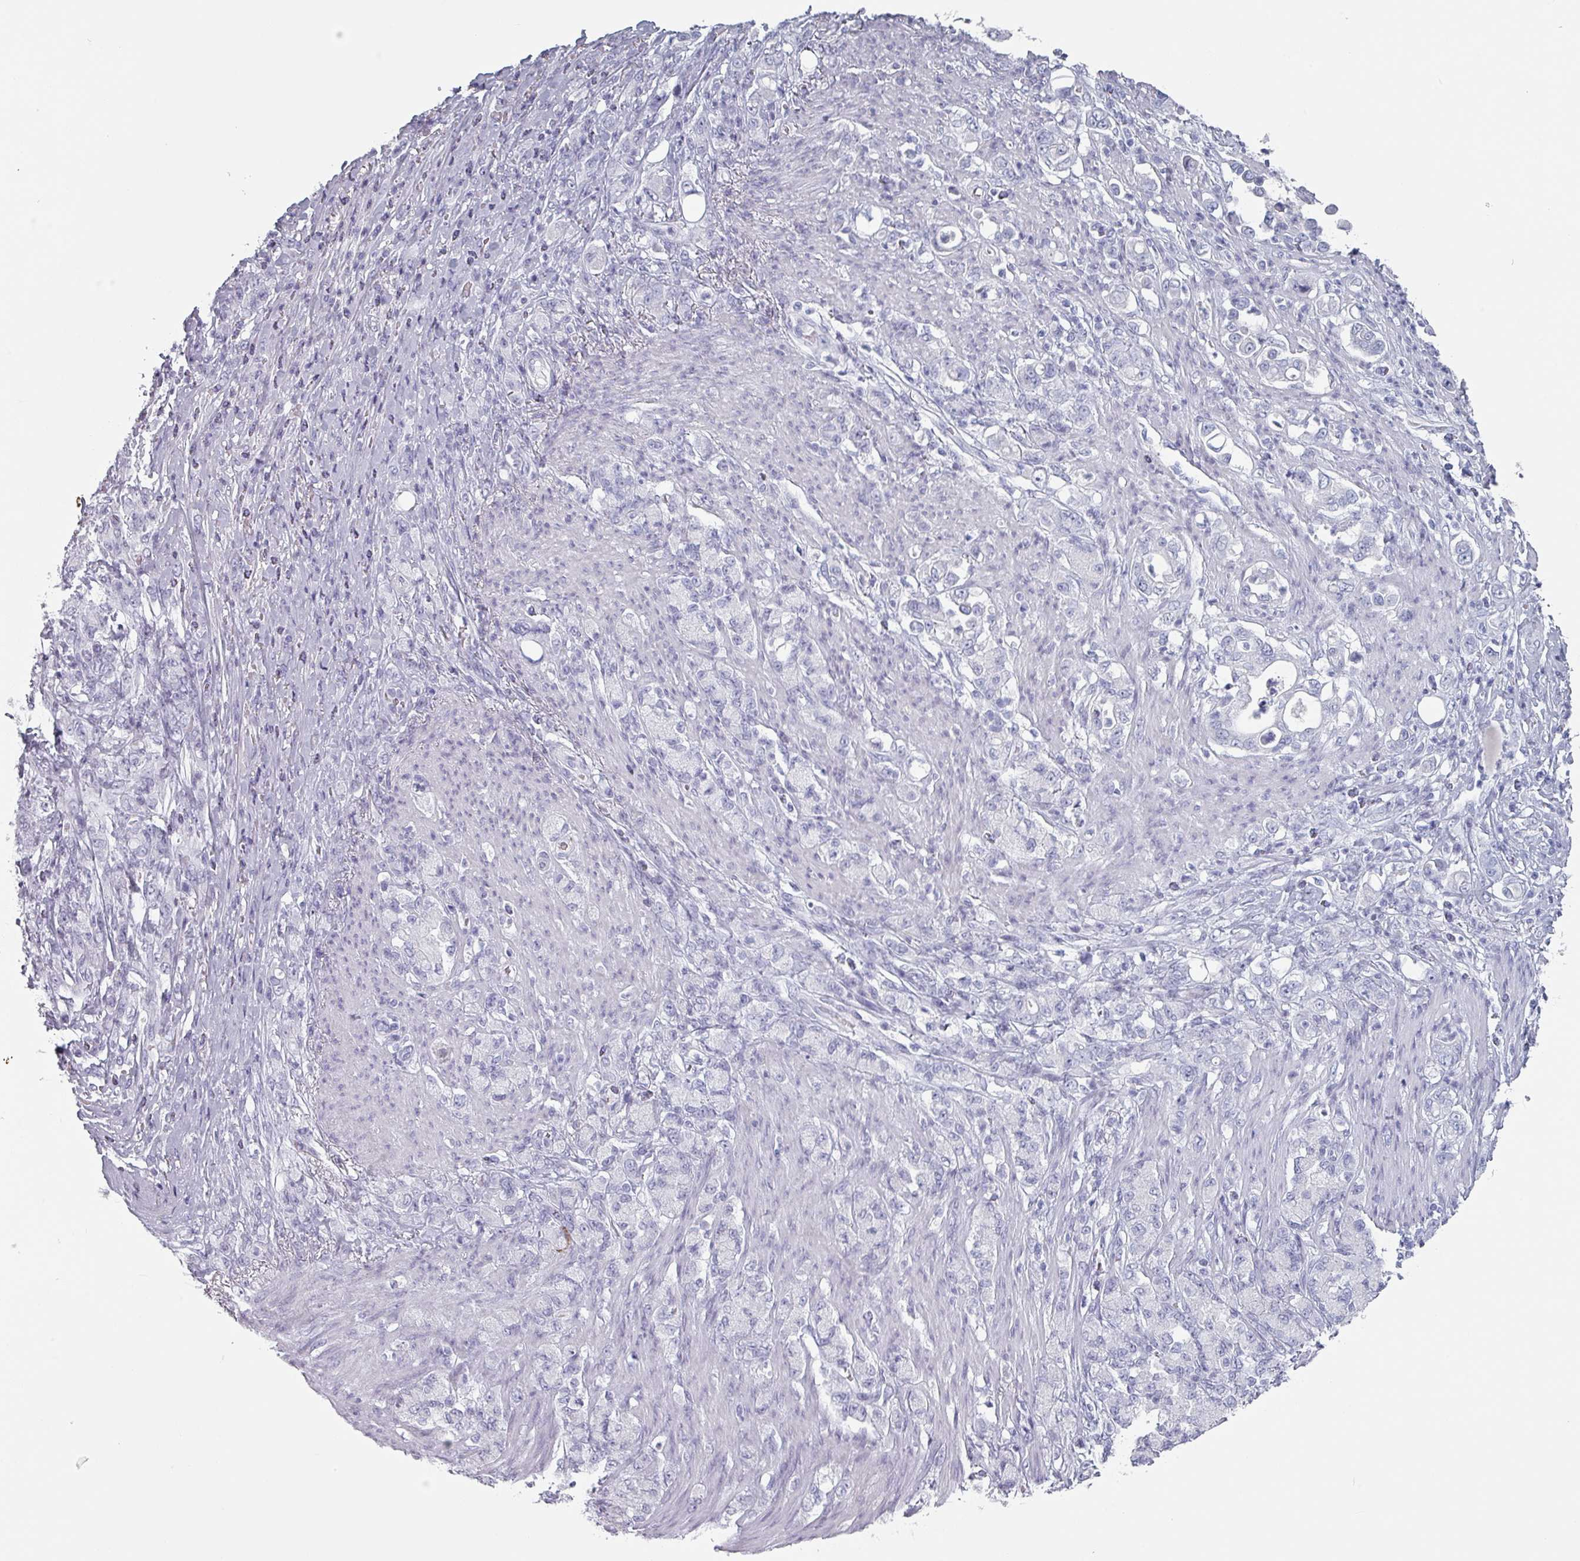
{"staining": {"intensity": "negative", "quantity": "none", "location": "none"}, "tissue": "stomach cancer", "cell_type": "Tumor cells", "image_type": "cancer", "snomed": [{"axis": "morphology", "description": "Normal tissue, NOS"}, {"axis": "morphology", "description": "Adenocarcinoma, NOS"}, {"axis": "topography", "description": "Stomach"}], "caption": "A high-resolution micrograph shows IHC staining of stomach cancer (adenocarcinoma), which demonstrates no significant expression in tumor cells.", "gene": "SLC35G2", "patient": {"sex": "female", "age": 79}}